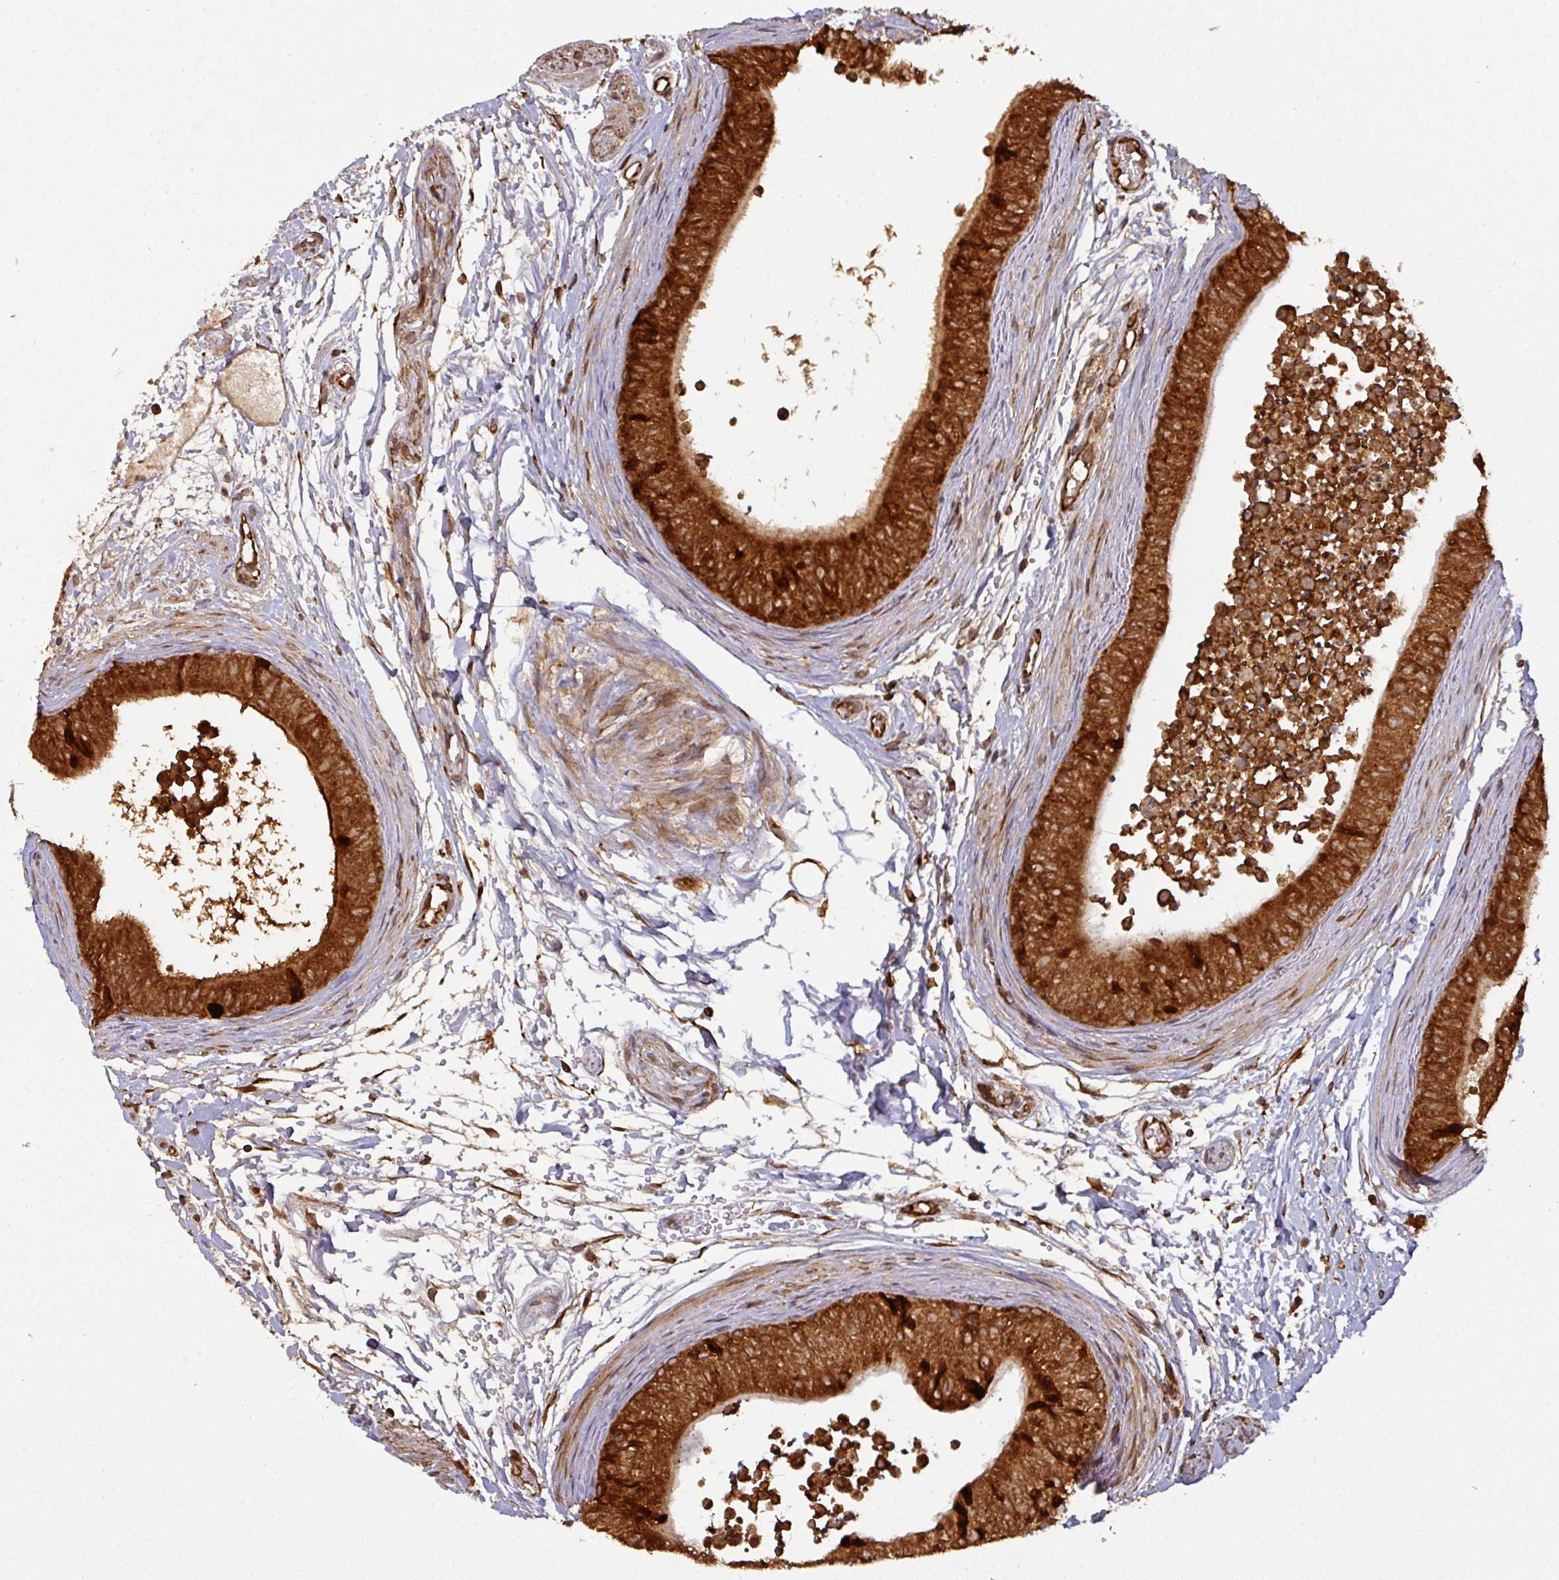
{"staining": {"intensity": "strong", "quantity": ">75%", "location": "cytoplasmic/membranous"}, "tissue": "epididymis", "cell_type": "Glandular cells", "image_type": "normal", "snomed": [{"axis": "morphology", "description": "Normal tissue, NOS"}, {"axis": "topography", "description": "Epididymis"}], "caption": "Strong cytoplasmic/membranous protein staining is appreciated in approximately >75% of glandular cells in epididymis. The staining was performed using DAB (3,3'-diaminobenzidine), with brown indicating positive protein expression. Nuclei are stained blue with hematoxylin.", "gene": "TRAP1", "patient": {"sex": "male", "age": 15}}